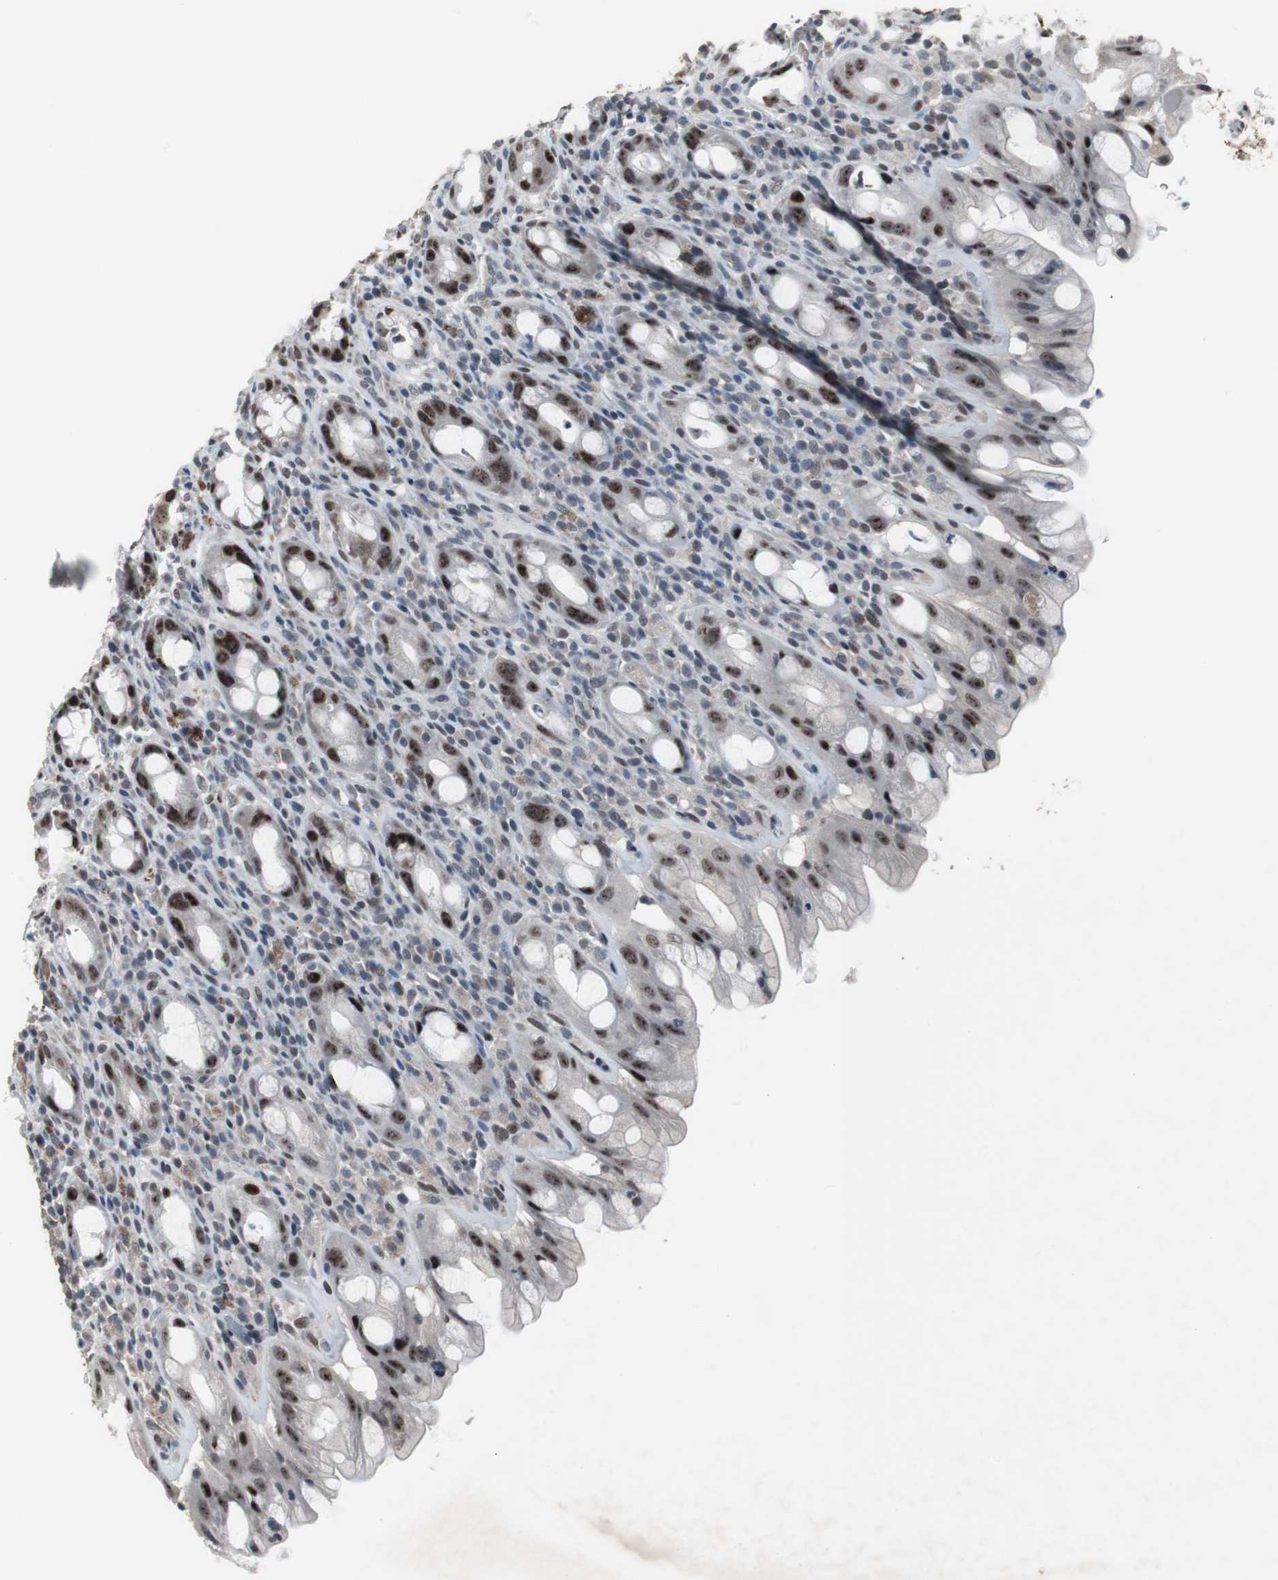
{"staining": {"intensity": "strong", "quantity": ">75%", "location": "nuclear"}, "tissue": "rectum", "cell_type": "Glandular cells", "image_type": "normal", "snomed": [{"axis": "morphology", "description": "Normal tissue, NOS"}, {"axis": "topography", "description": "Rectum"}], "caption": "Glandular cells show high levels of strong nuclear expression in approximately >75% of cells in unremarkable human rectum.", "gene": "FOXP4", "patient": {"sex": "male", "age": 44}}